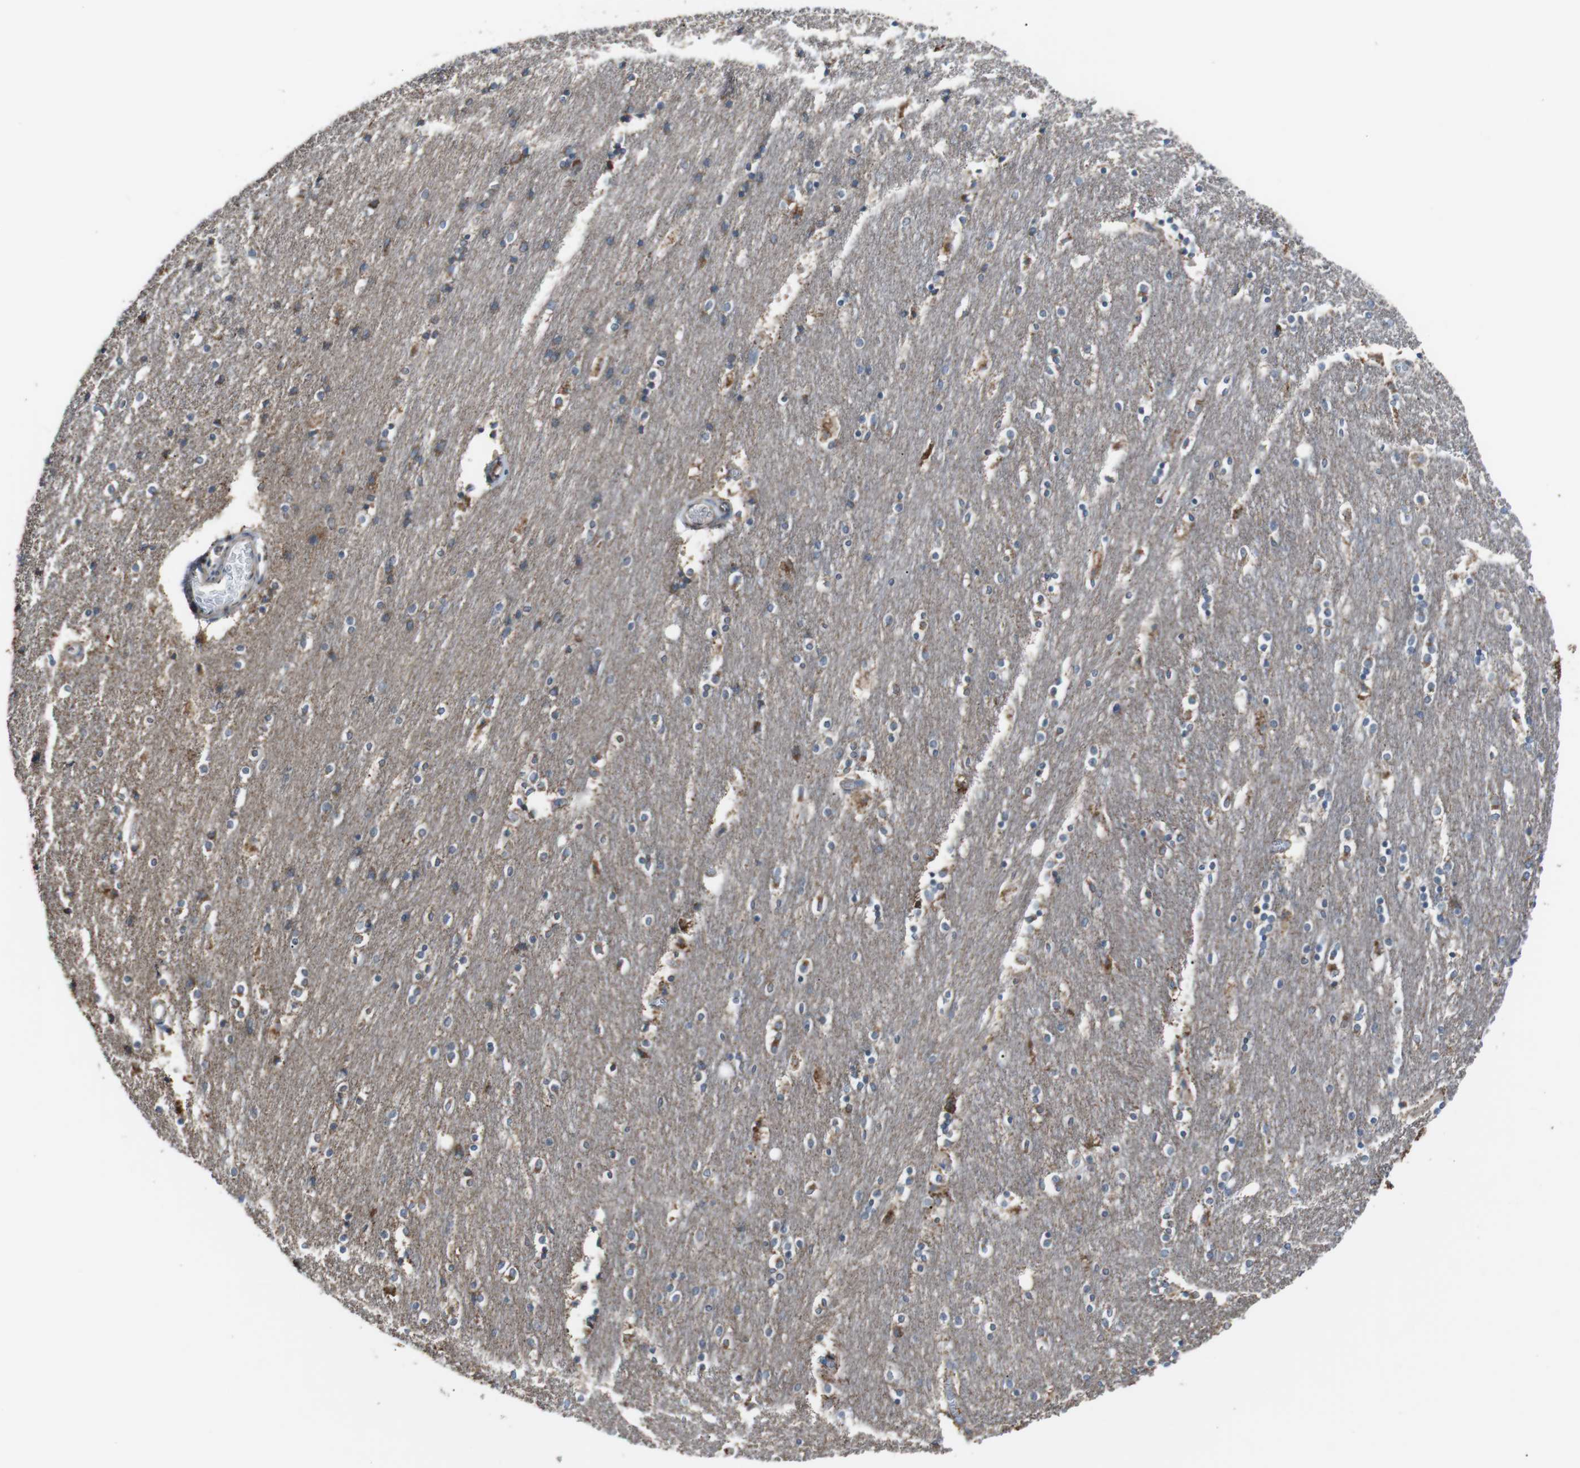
{"staining": {"intensity": "moderate", "quantity": "25%-75%", "location": "cytoplasmic/membranous"}, "tissue": "caudate", "cell_type": "Glial cells", "image_type": "normal", "snomed": [{"axis": "morphology", "description": "Normal tissue, NOS"}, {"axis": "topography", "description": "Lateral ventricle wall"}], "caption": "Immunohistochemistry (IHC) photomicrograph of benign human caudate stained for a protein (brown), which reveals medium levels of moderate cytoplasmic/membranous staining in approximately 25%-75% of glial cells.", "gene": "CISD2", "patient": {"sex": "female", "age": 54}}